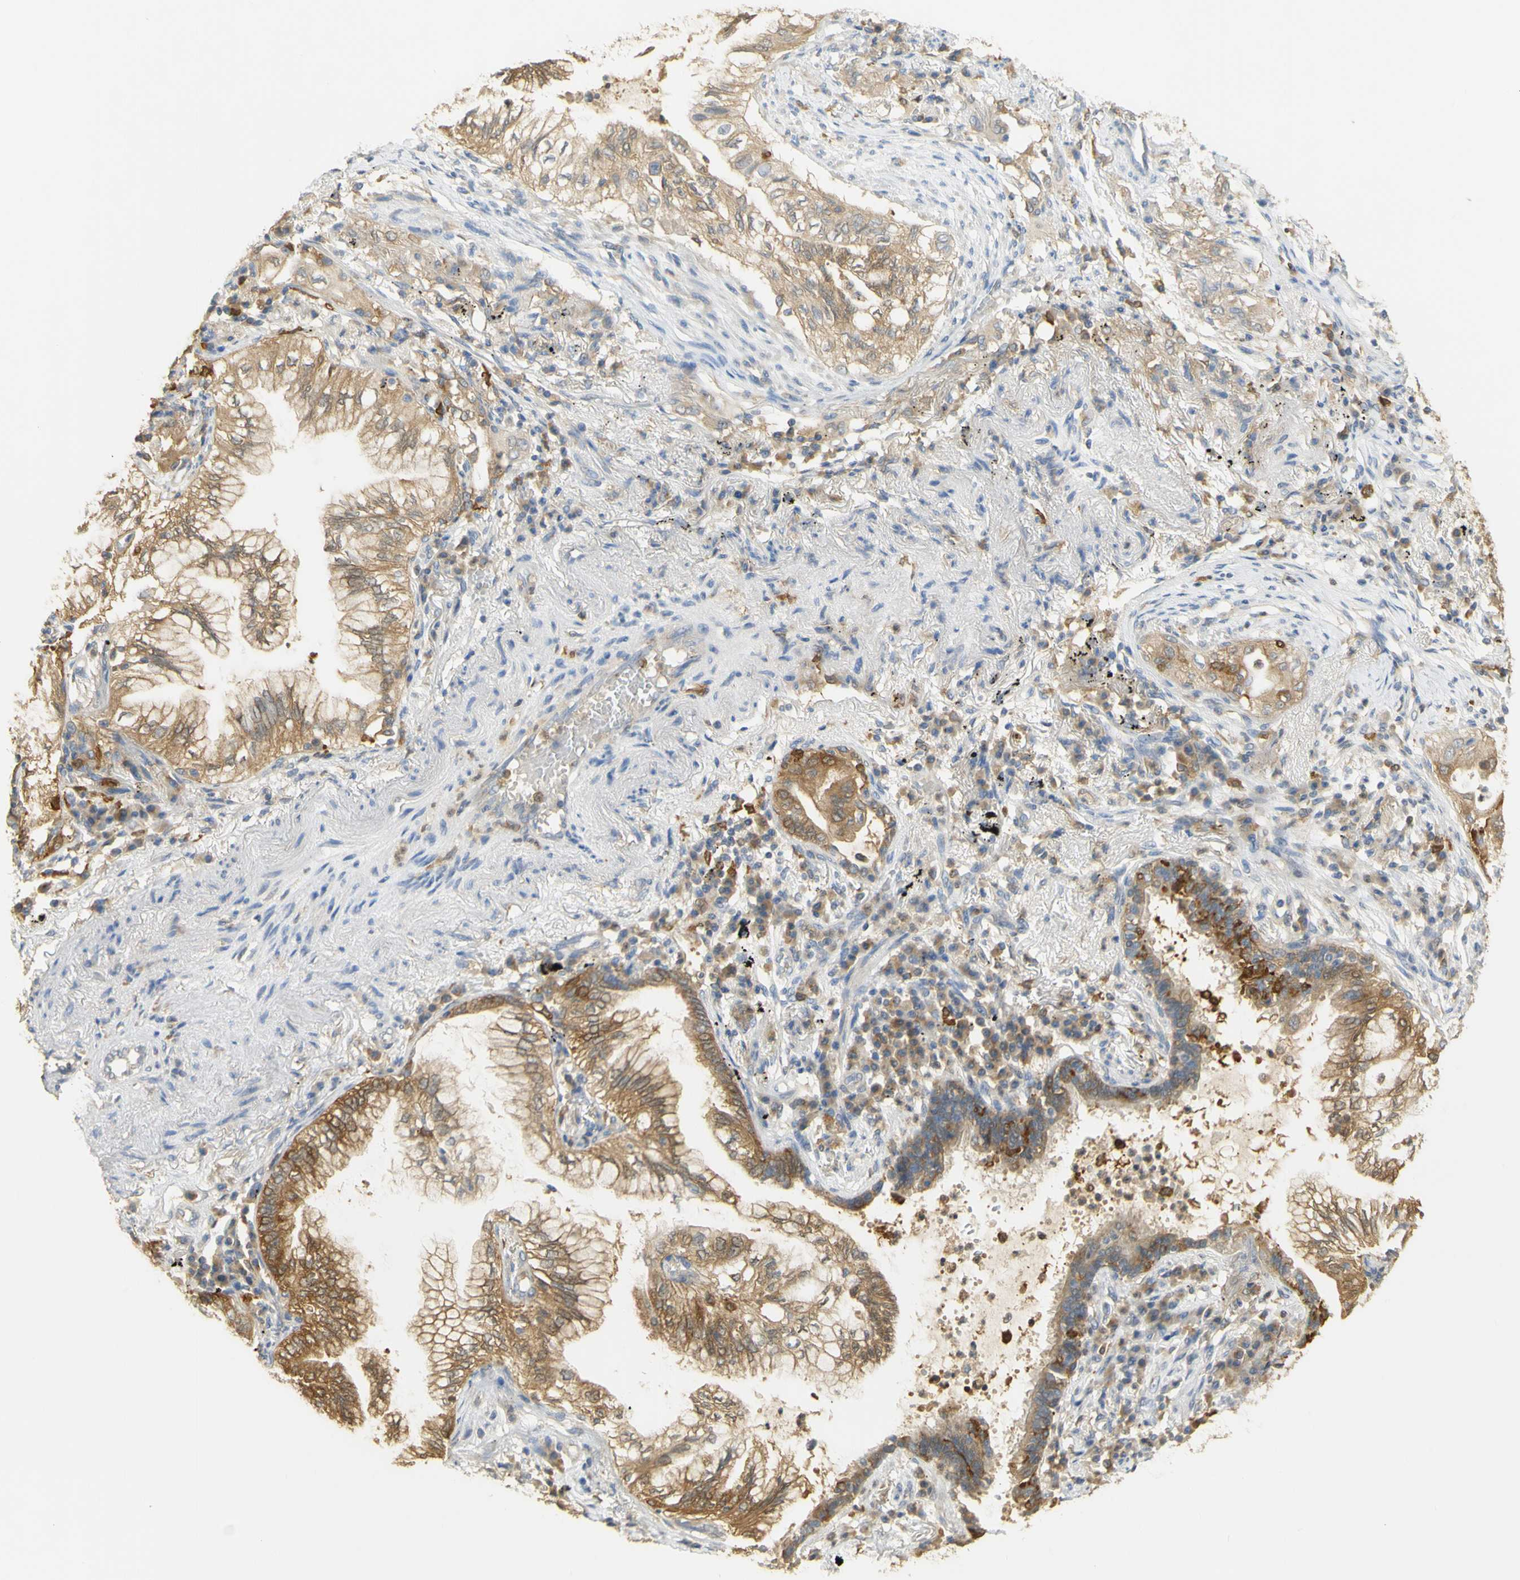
{"staining": {"intensity": "moderate", "quantity": ">75%", "location": "cytoplasmic/membranous"}, "tissue": "lung cancer", "cell_type": "Tumor cells", "image_type": "cancer", "snomed": [{"axis": "morphology", "description": "Normal tissue, NOS"}, {"axis": "morphology", "description": "Adenocarcinoma, NOS"}, {"axis": "topography", "description": "Bronchus"}, {"axis": "topography", "description": "Lung"}], "caption": "A high-resolution micrograph shows IHC staining of adenocarcinoma (lung), which displays moderate cytoplasmic/membranous staining in approximately >75% of tumor cells.", "gene": "PAK1", "patient": {"sex": "female", "age": 70}}